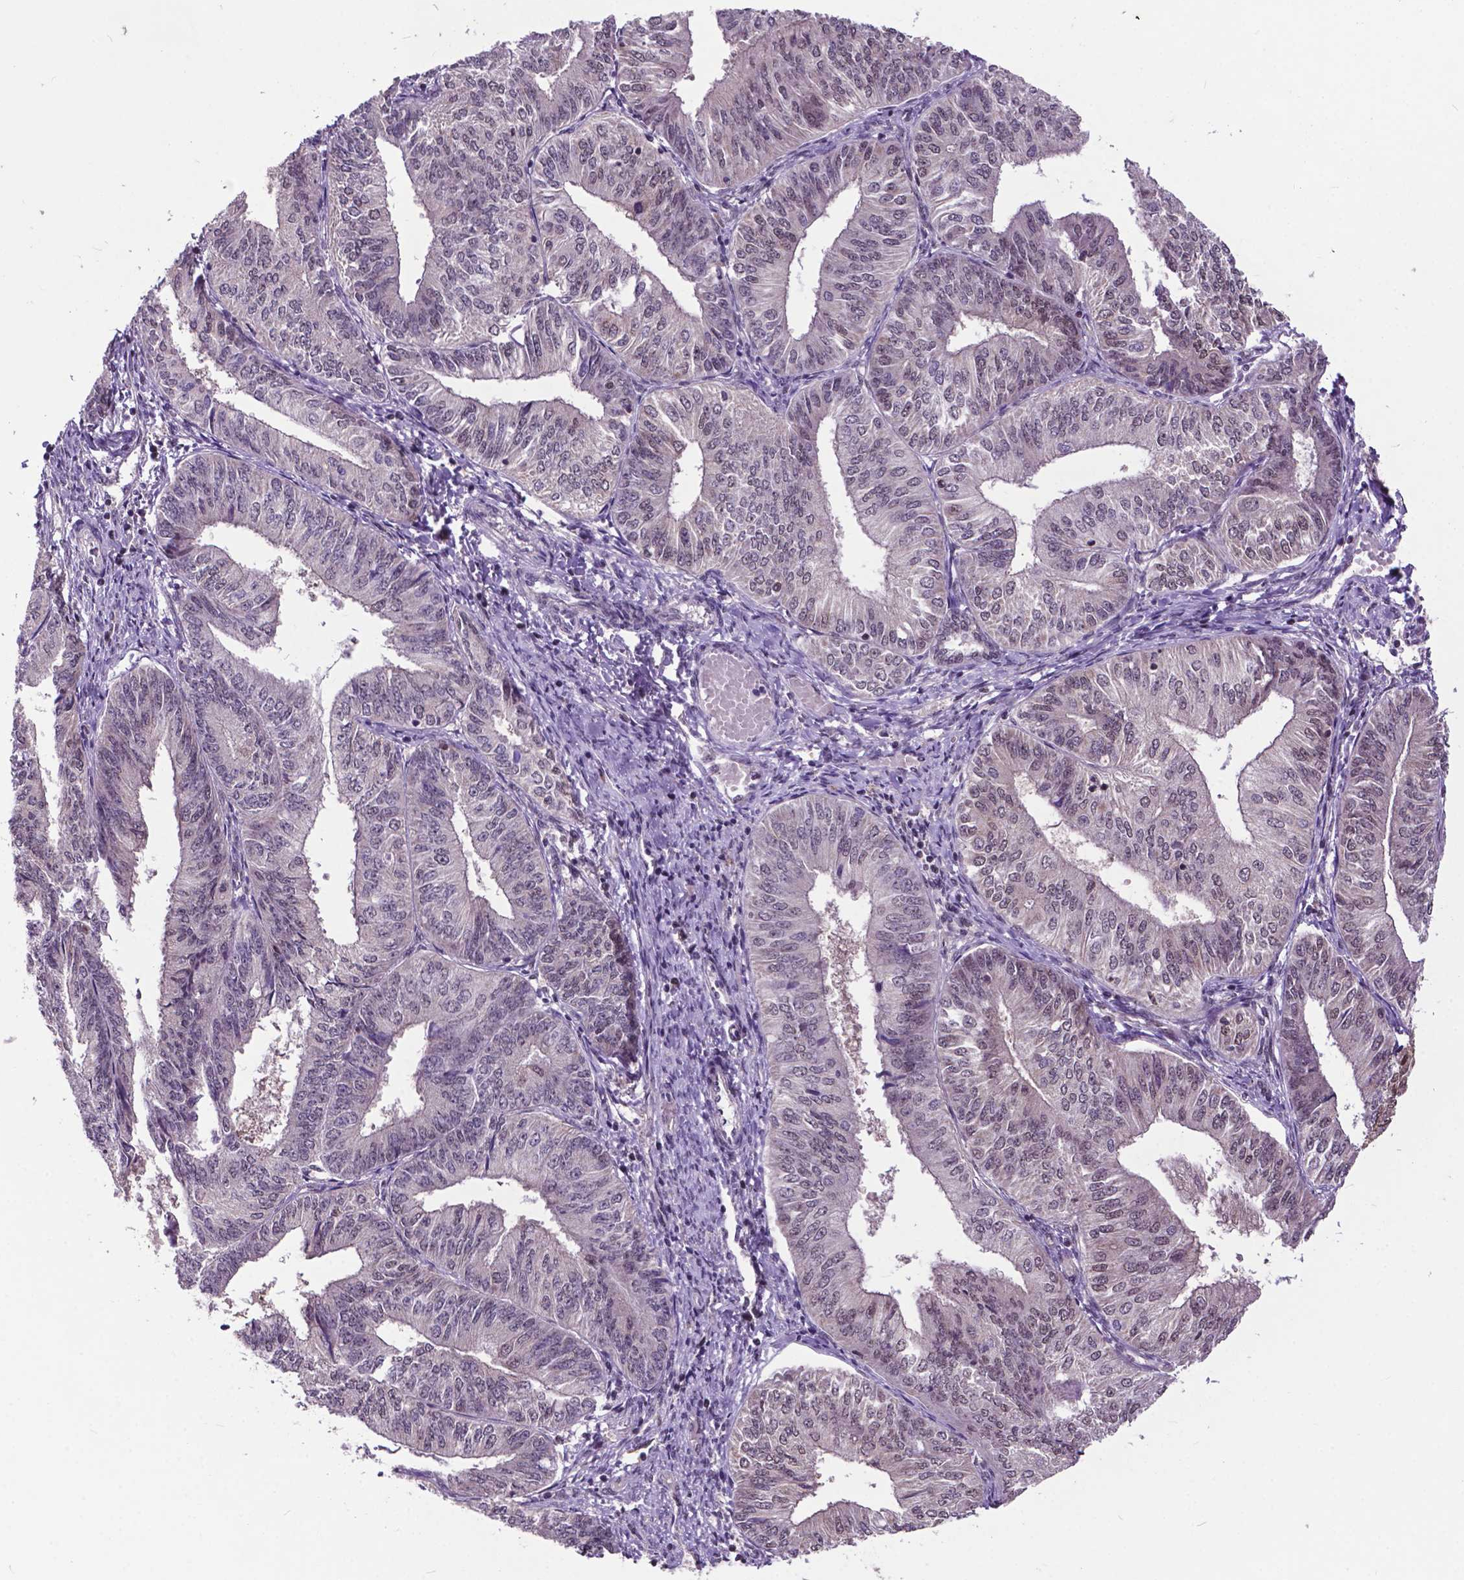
{"staining": {"intensity": "weak", "quantity": "<25%", "location": "nuclear"}, "tissue": "endometrial cancer", "cell_type": "Tumor cells", "image_type": "cancer", "snomed": [{"axis": "morphology", "description": "Adenocarcinoma, NOS"}, {"axis": "topography", "description": "Endometrium"}], "caption": "There is no significant staining in tumor cells of adenocarcinoma (endometrial). The staining was performed using DAB to visualize the protein expression in brown, while the nuclei were stained in blue with hematoxylin (Magnification: 20x).", "gene": "FAF1", "patient": {"sex": "female", "age": 58}}